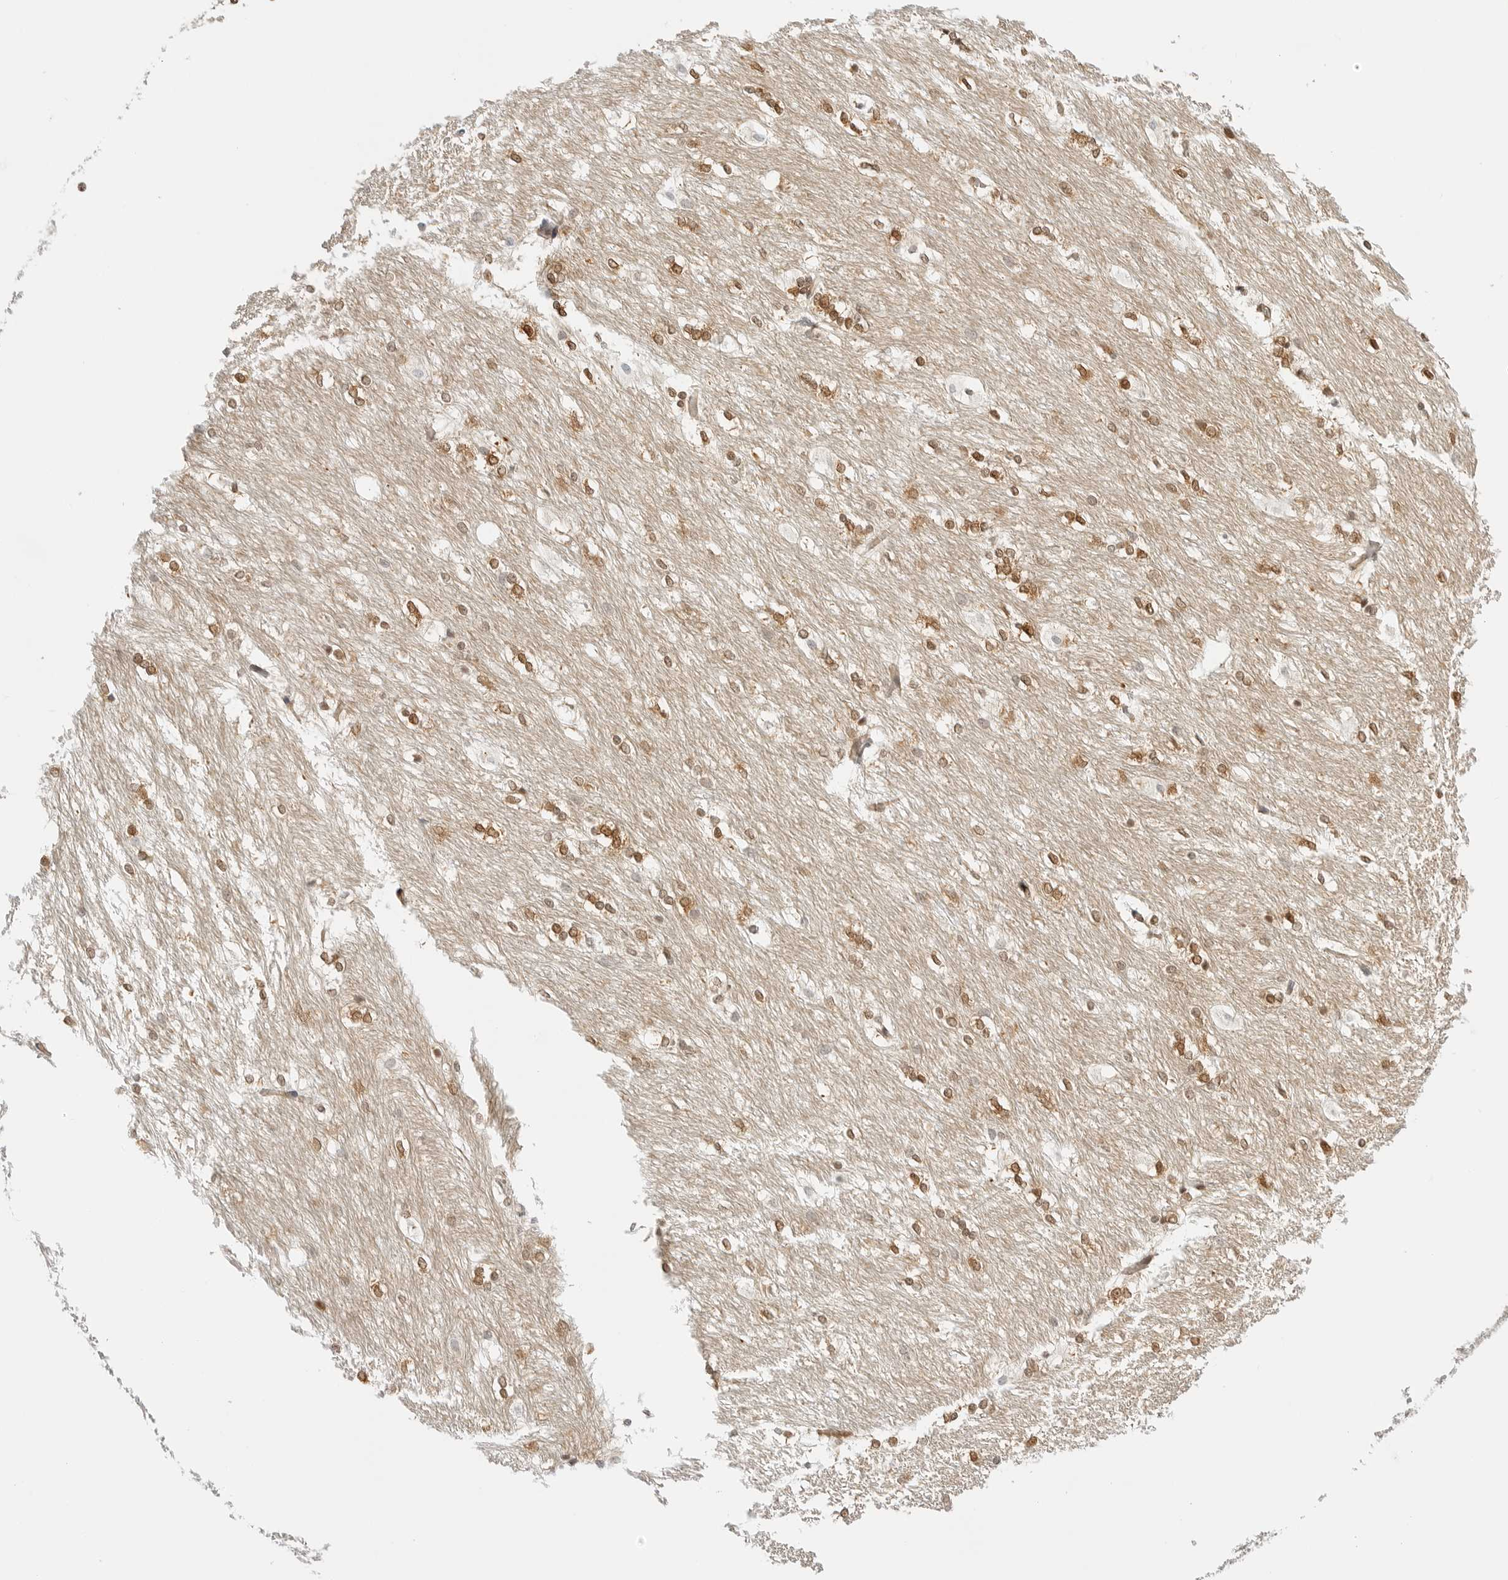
{"staining": {"intensity": "moderate", "quantity": "25%-75%", "location": "cytoplasmic/membranous"}, "tissue": "caudate", "cell_type": "Glial cells", "image_type": "normal", "snomed": [{"axis": "morphology", "description": "Normal tissue, NOS"}, {"axis": "topography", "description": "Lateral ventricle wall"}], "caption": "IHC staining of unremarkable caudate, which shows medium levels of moderate cytoplasmic/membranous staining in approximately 25%-75% of glial cells indicating moderate cytoplasmic/membranous protein expression. The staining was performed using DAB (3,3'-diaminobenzidine) (brown) for protein detection and nuclei were counterstained in hematoxylin (blue).", "gene": "TCP1", "patient": {"sex": "female", "age": 19}}